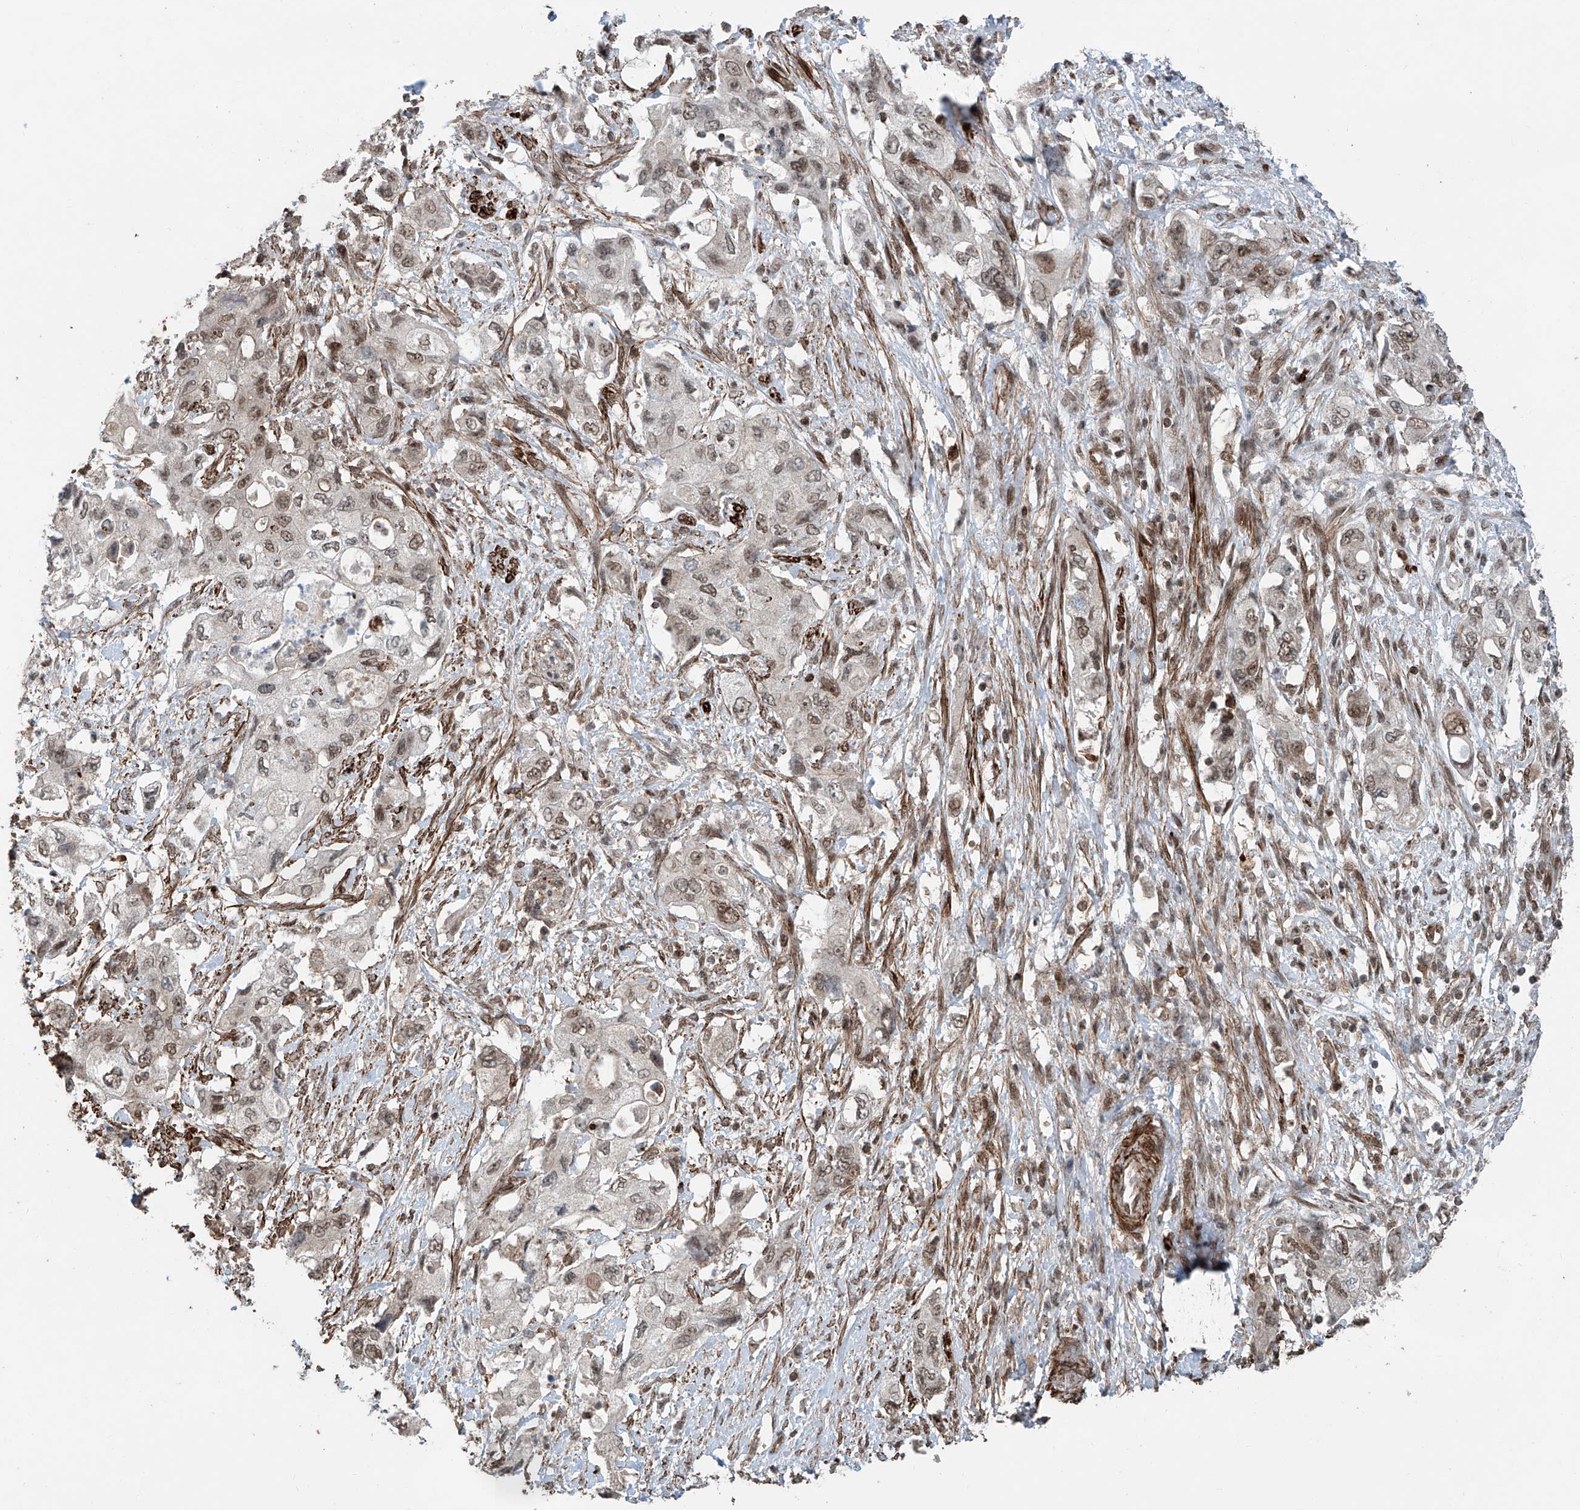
{"staining": {"intensity": "weak", "quantity": "25%-75%", "location": "nuclear"}, "tissue": "pancreatic cancer", "cell_type": "Tumor cells", "image_type": "cancer", "snomed": [{"axis": "morphology", "description": "Adenocarcinoma, NOS"}, {"axis": "topography", "description": "Pancreas"}], "caption": "Protein staining of pancreatic cancer tissue shows weak nuclear positivity in about 25%-75% of tumor cells. The protein of interest is stained brown, and the nuclei are stained in blue (DAB IHC with brightfield microscopy, high magnification).", "gene": "SDE2", "patient": {"sex": "female", "age": 73}}